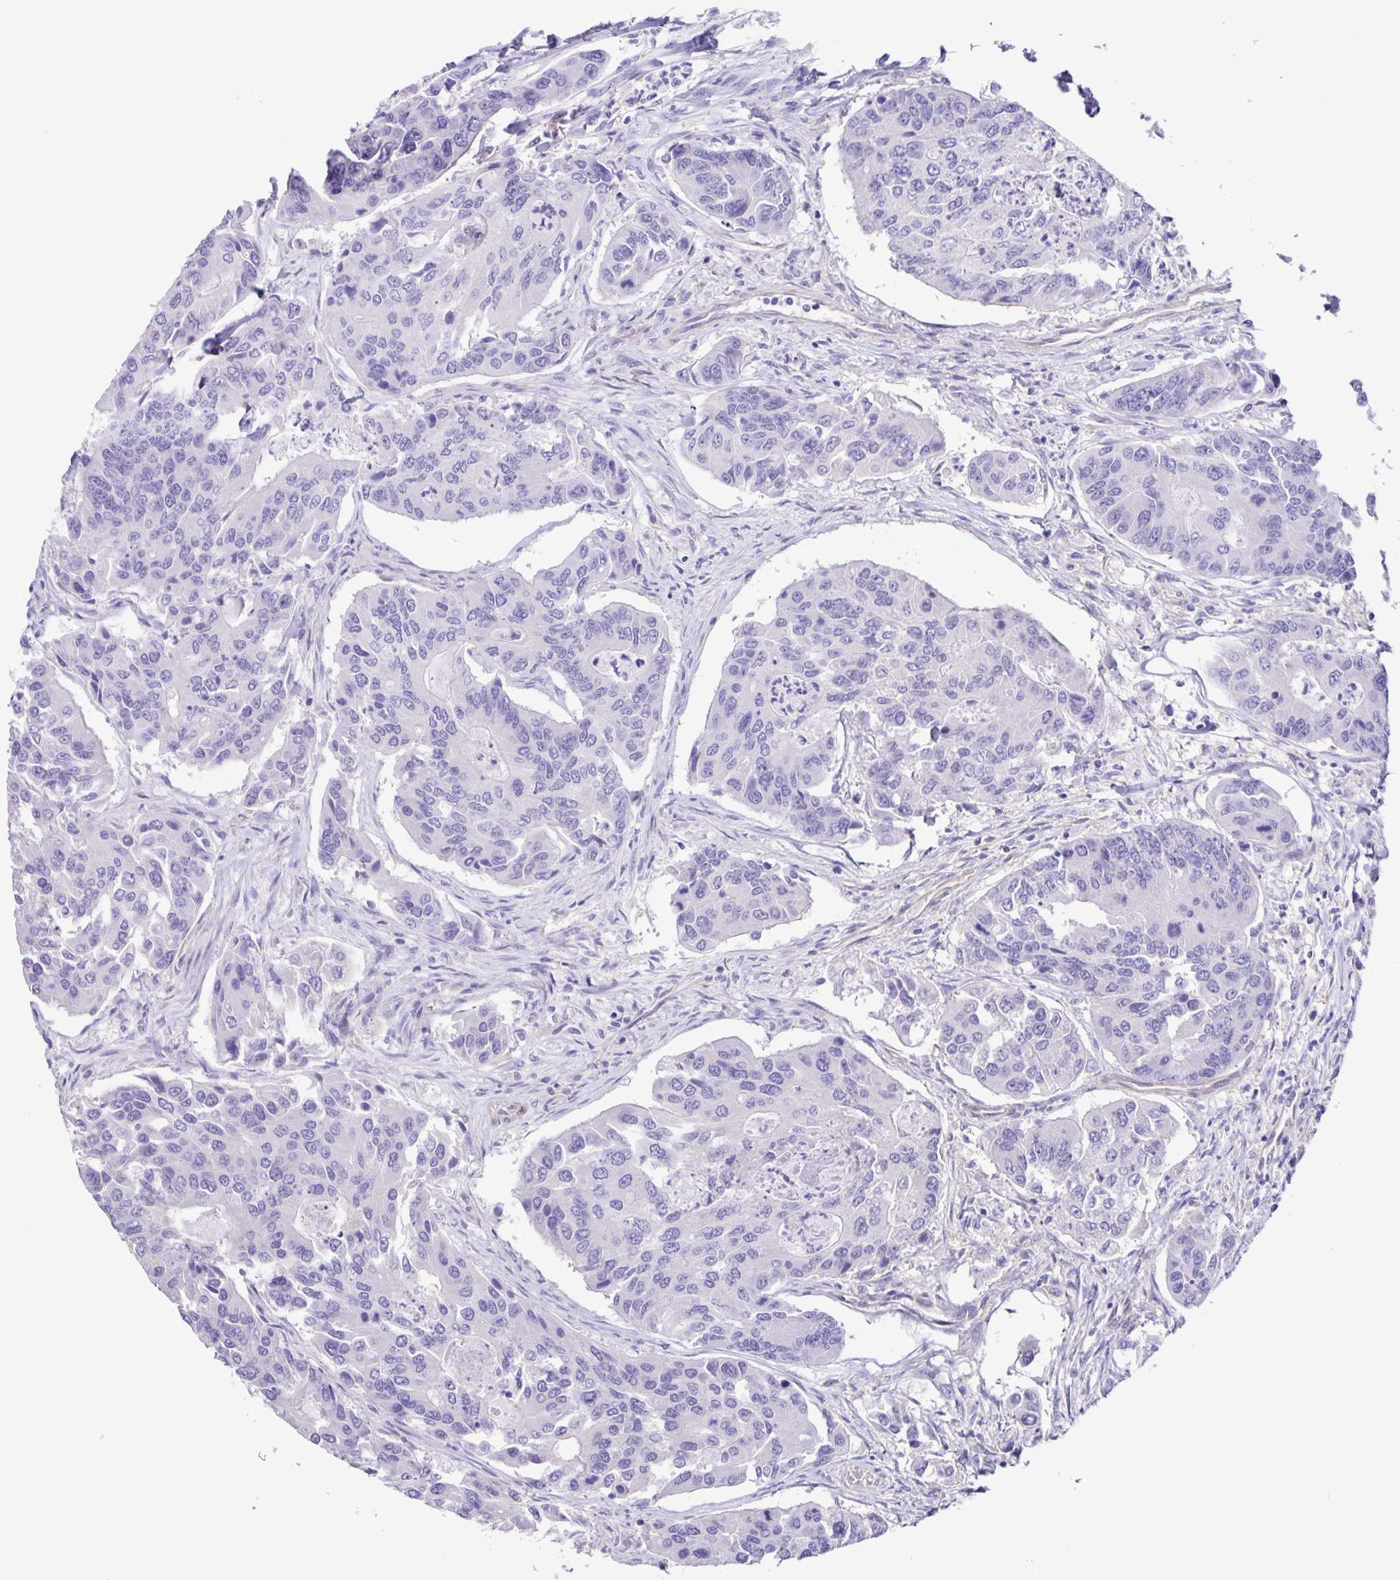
{"staining": {"intensity": "negative", "quantity": "none", "location": "none"}, "tissue": "colorectal cancer", "cell_type": "Tumor cells", "image_type": "cancer", "snomed": [{"axis": "morphology", "description": "Adenocarcinoma, NOS"}, {"axis": "topography", "description": "Colon"}], "caption": "Human colorectal cancer (adenocarcinoma) stained for a protein using IHC exhibits no positivity in tumor cells.", "gene": "BOLL", "patient": {"sex": "female", "age": 67}}